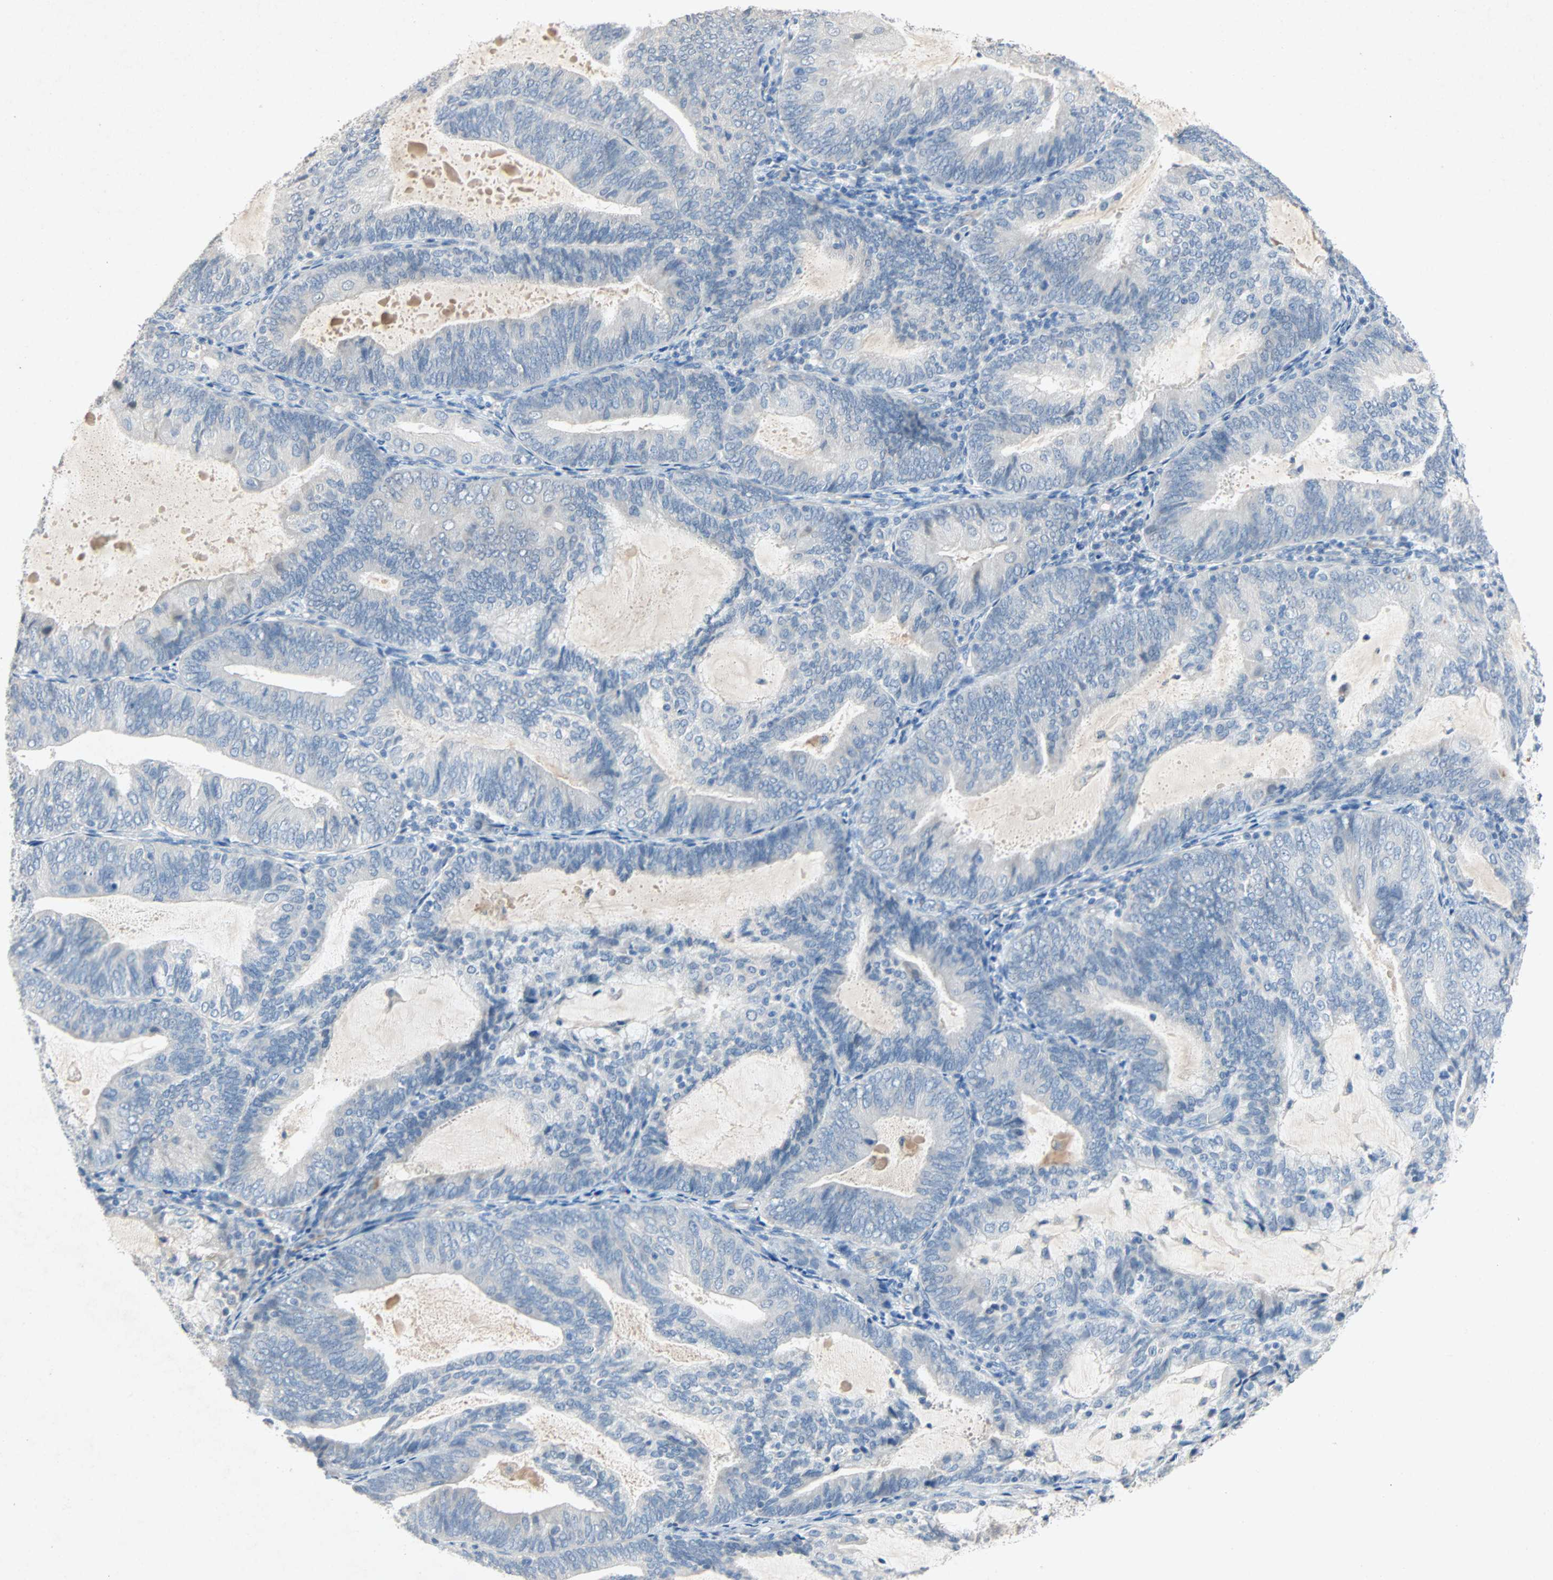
{"staining": {"intensity": "negative", "quantity": "none", "location": "none"}, "tissue": "endometrial cancer", "cell_type": "Tumor cells", "image_type": "cancer", "snomed": [{"axis": "morphology", "description": "Adenocarcinoma, NOS"}, {"axis": "topography", "description": "Endometrium"}], "caption": "High power microscopy micrograph of an IHC micrograph of adenocarcinoma (endometrial), revealing no significant expression in tumor cells.", "gene": "PCDHB2", "patient": {"sex": "female", "age": 81}}